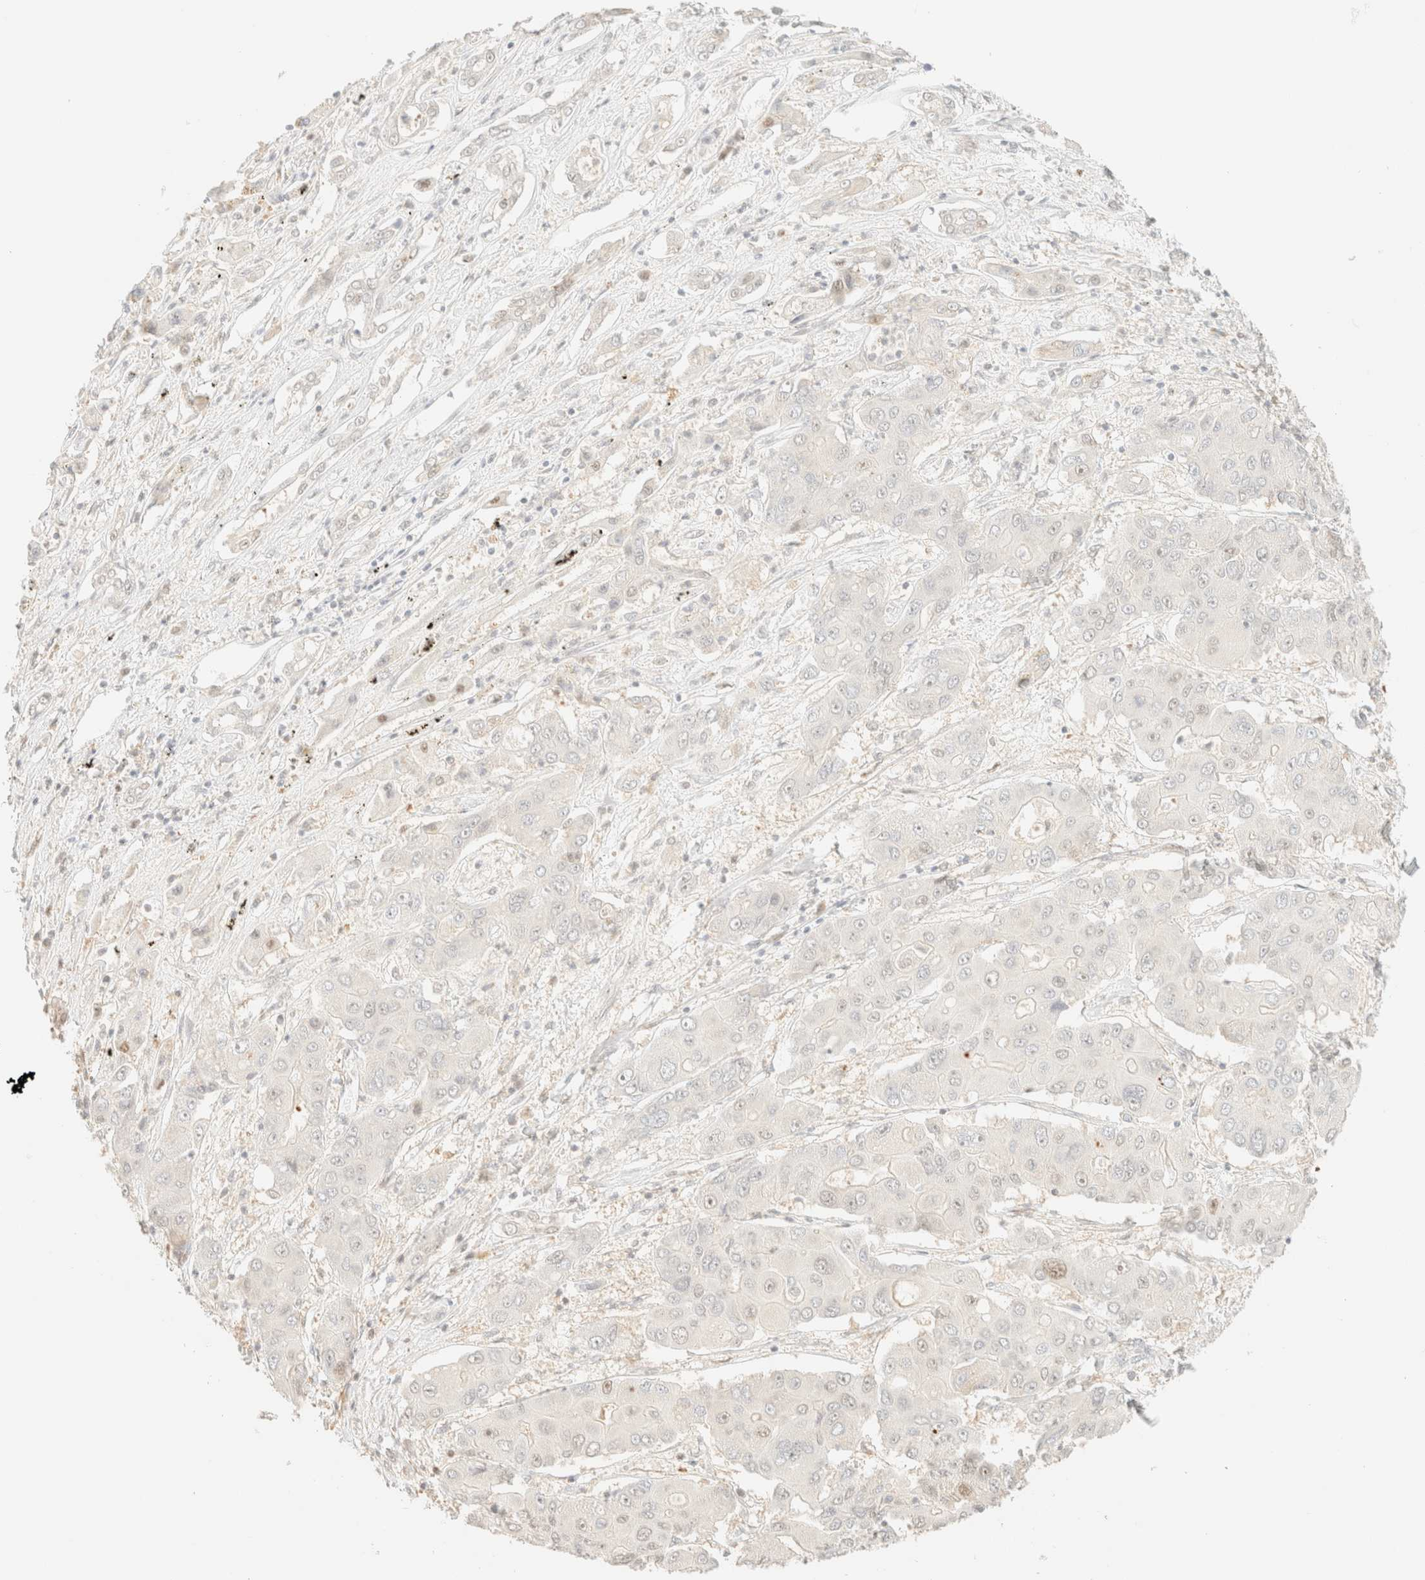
{"staining": {"intensity": "negative", "quantity": "none", "location": "none"}, "tissue": "liver cancer", "cell_type": "Tumor cells", "image_type": "cancer", "snomed": [{"axis": "morphology", "description": "Cholangiocarcinoma"}, {"axis": "topography", "description": "Liver"}], "caption": "A histopathology image of liver cancer (cholangiocarcinoma) stained for a protein displays no brown staining in tumor cells.", "gene": "TSR1", "patient": {"sex": "male", "age": 67}}